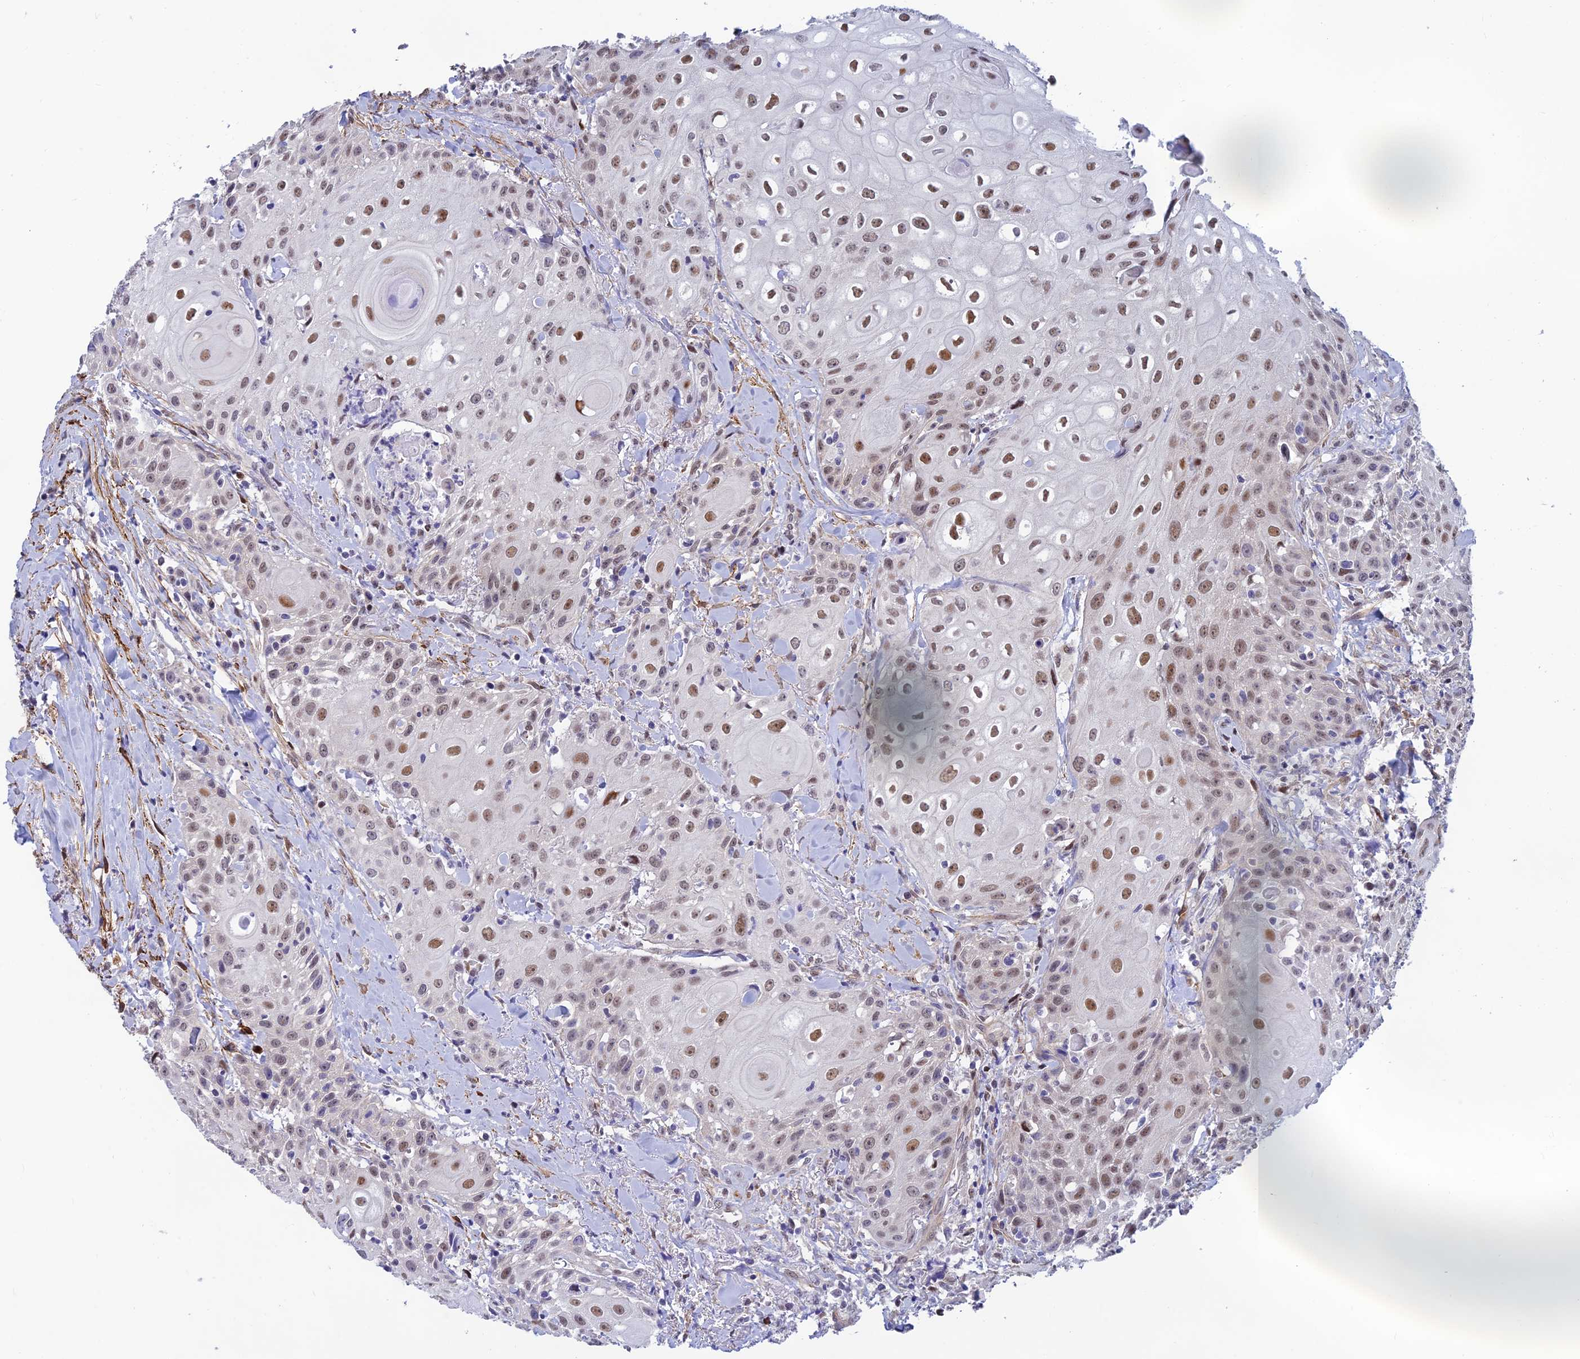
{"staining": {"intensity": "moderate", "quantity": ">75%", "location": "nuclear"}, "tissue": "head and neck cancer", "cell_type": "Tumor cells", "image_type": "cancer", "snomed": [{"axis": "morphology", "description": "Squamous cell carcinoma, NOS"}, {"axis": "topography", "description": "Oral tissue"}, {"axis": "topography", "description": "Head-Neck"}], "caption": "Human squamous cell carcinoma (head and neck) stained for a protein (brown) shows moderate nuclear positive staining in approximately >75% of tumor cells.", "gene": "CLK4", "patient": {"sex": "female", "age": 82}}